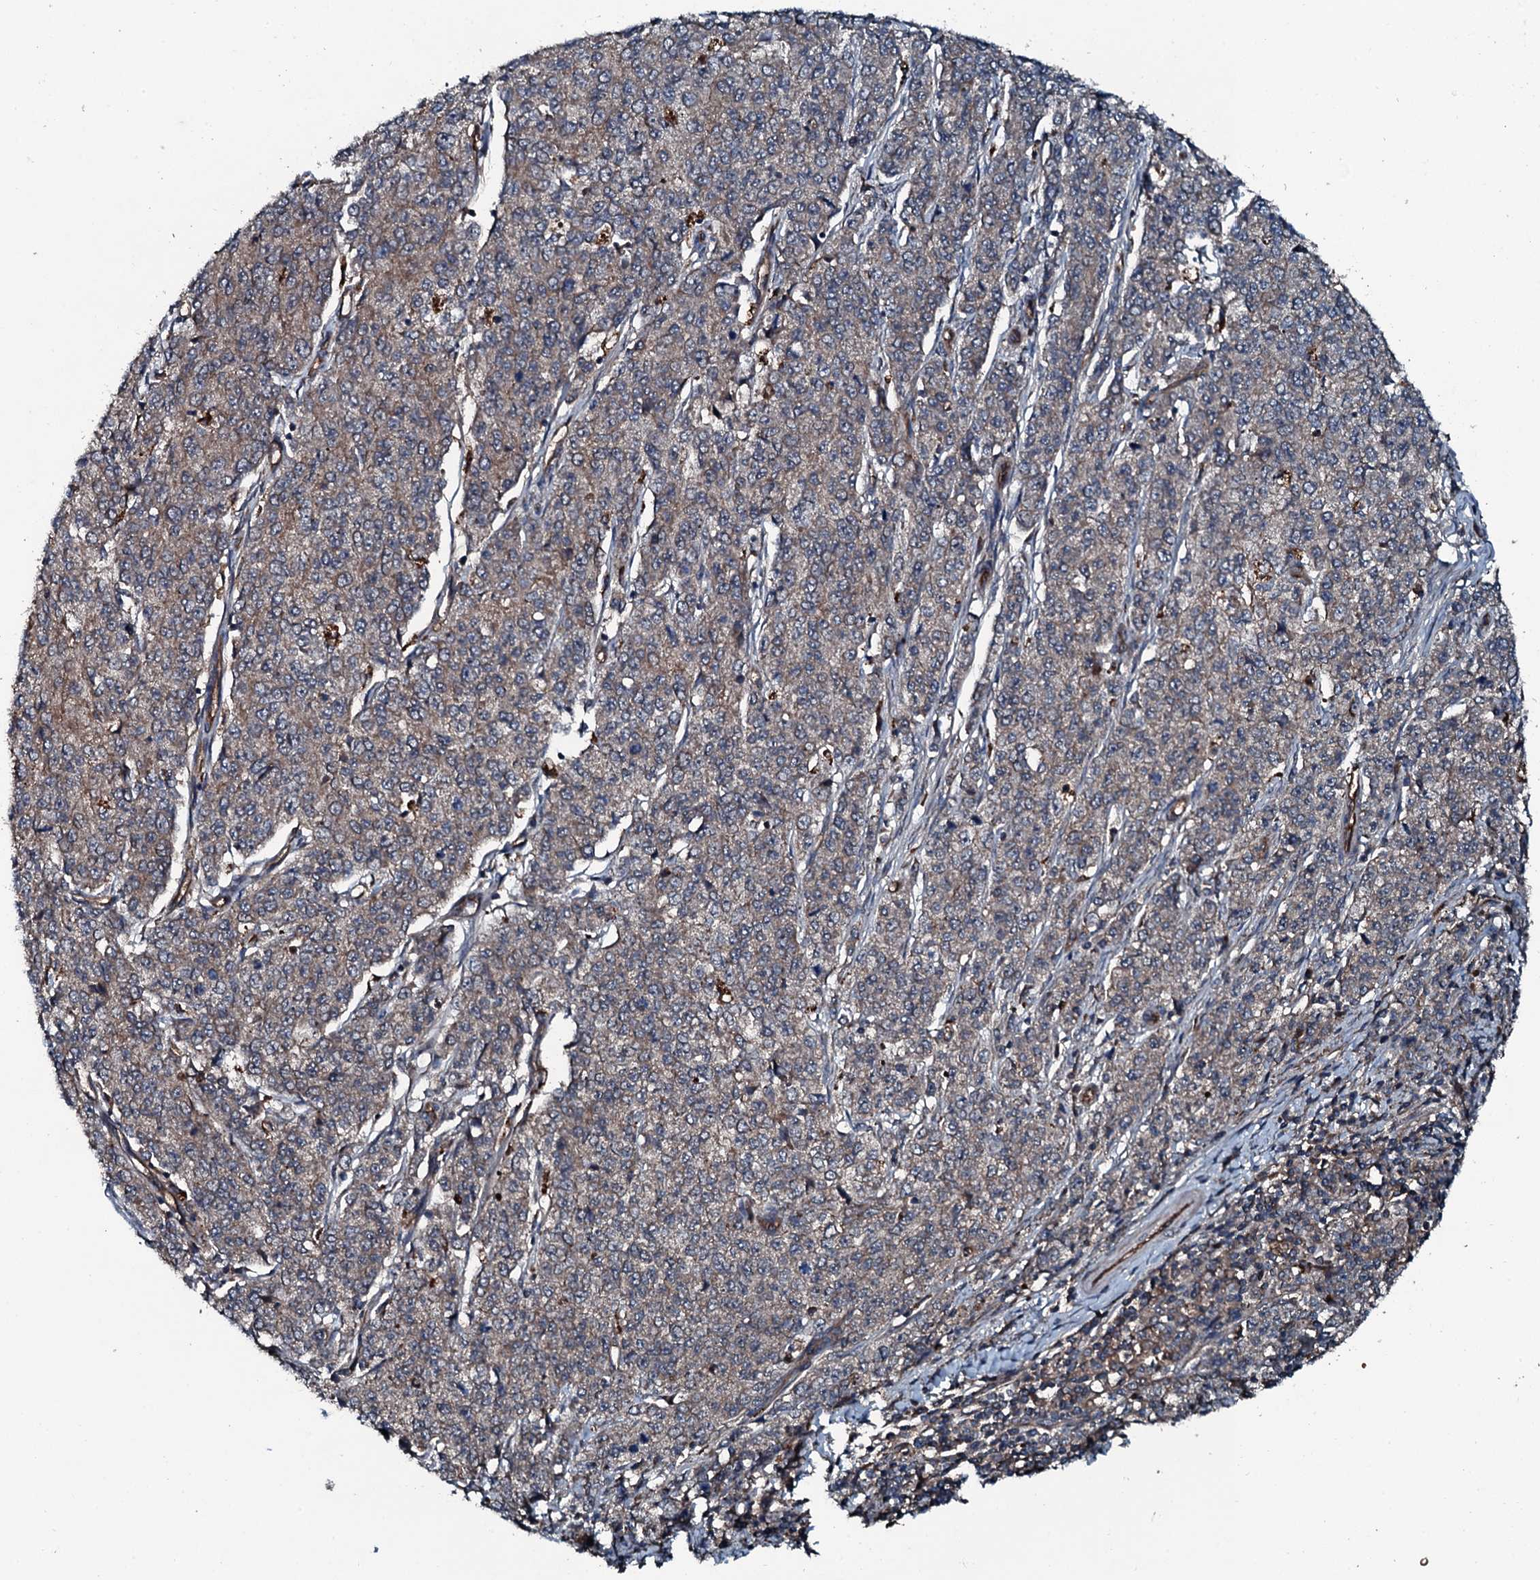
{"staining": {"intensity": "weak", "quantity": "25%-75%", "location": "cytoplasmic/membranous"}, "tissue": "endometrial cancer", "cell_type": "Tumor cells", "image_type": "cancer", "snomed": [{"axis": "morphology", "description": "Adenocarcinoma, NOS"}, {"axis": "topography", "description": "Endometrium"}], "caption": "Weak cytoplasmic/membranous protein positivity is identified in approximately 25%-75% of tumor cells in endometrial cancer.", "gene": "TRIM7", "patient": {"sex": "female", "age": 50}}